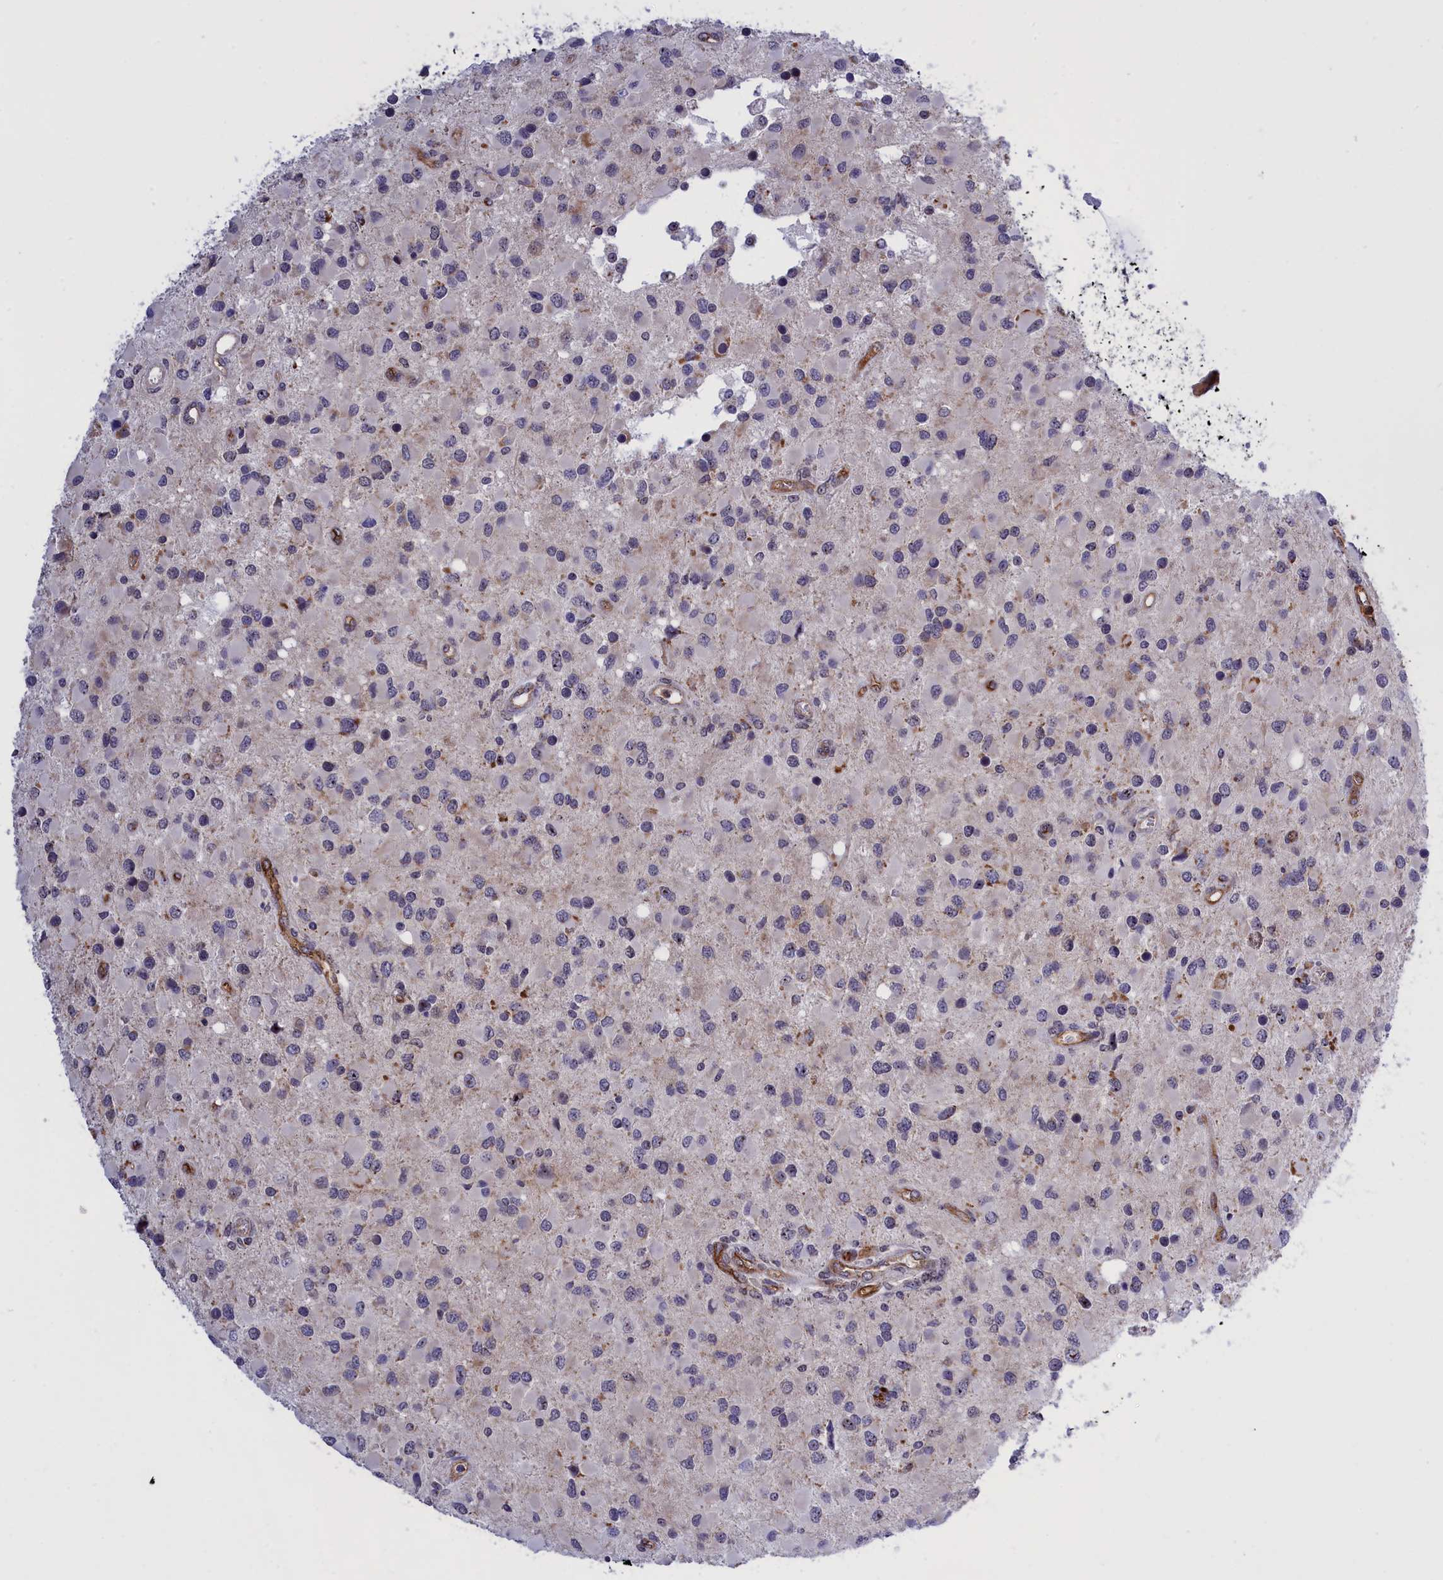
{"staining": {"intensity": "negative", "quantity": "none", "location": "none"}, "tissue": "glioma", "cell_type": "Tumor cells", "image_type": "cancer", "snomed": [{"axis": "morphology", "description": "Glioma, malignant, High grade"}, {"axis": "topography", "description": "Brain"}], "caption": "Immunohistochemical staining of human malignant glioma (high-grade) shows no significant expression in tumor cells.", "gene": "MPND", "patient": {"sex": "male", "age": 53}}